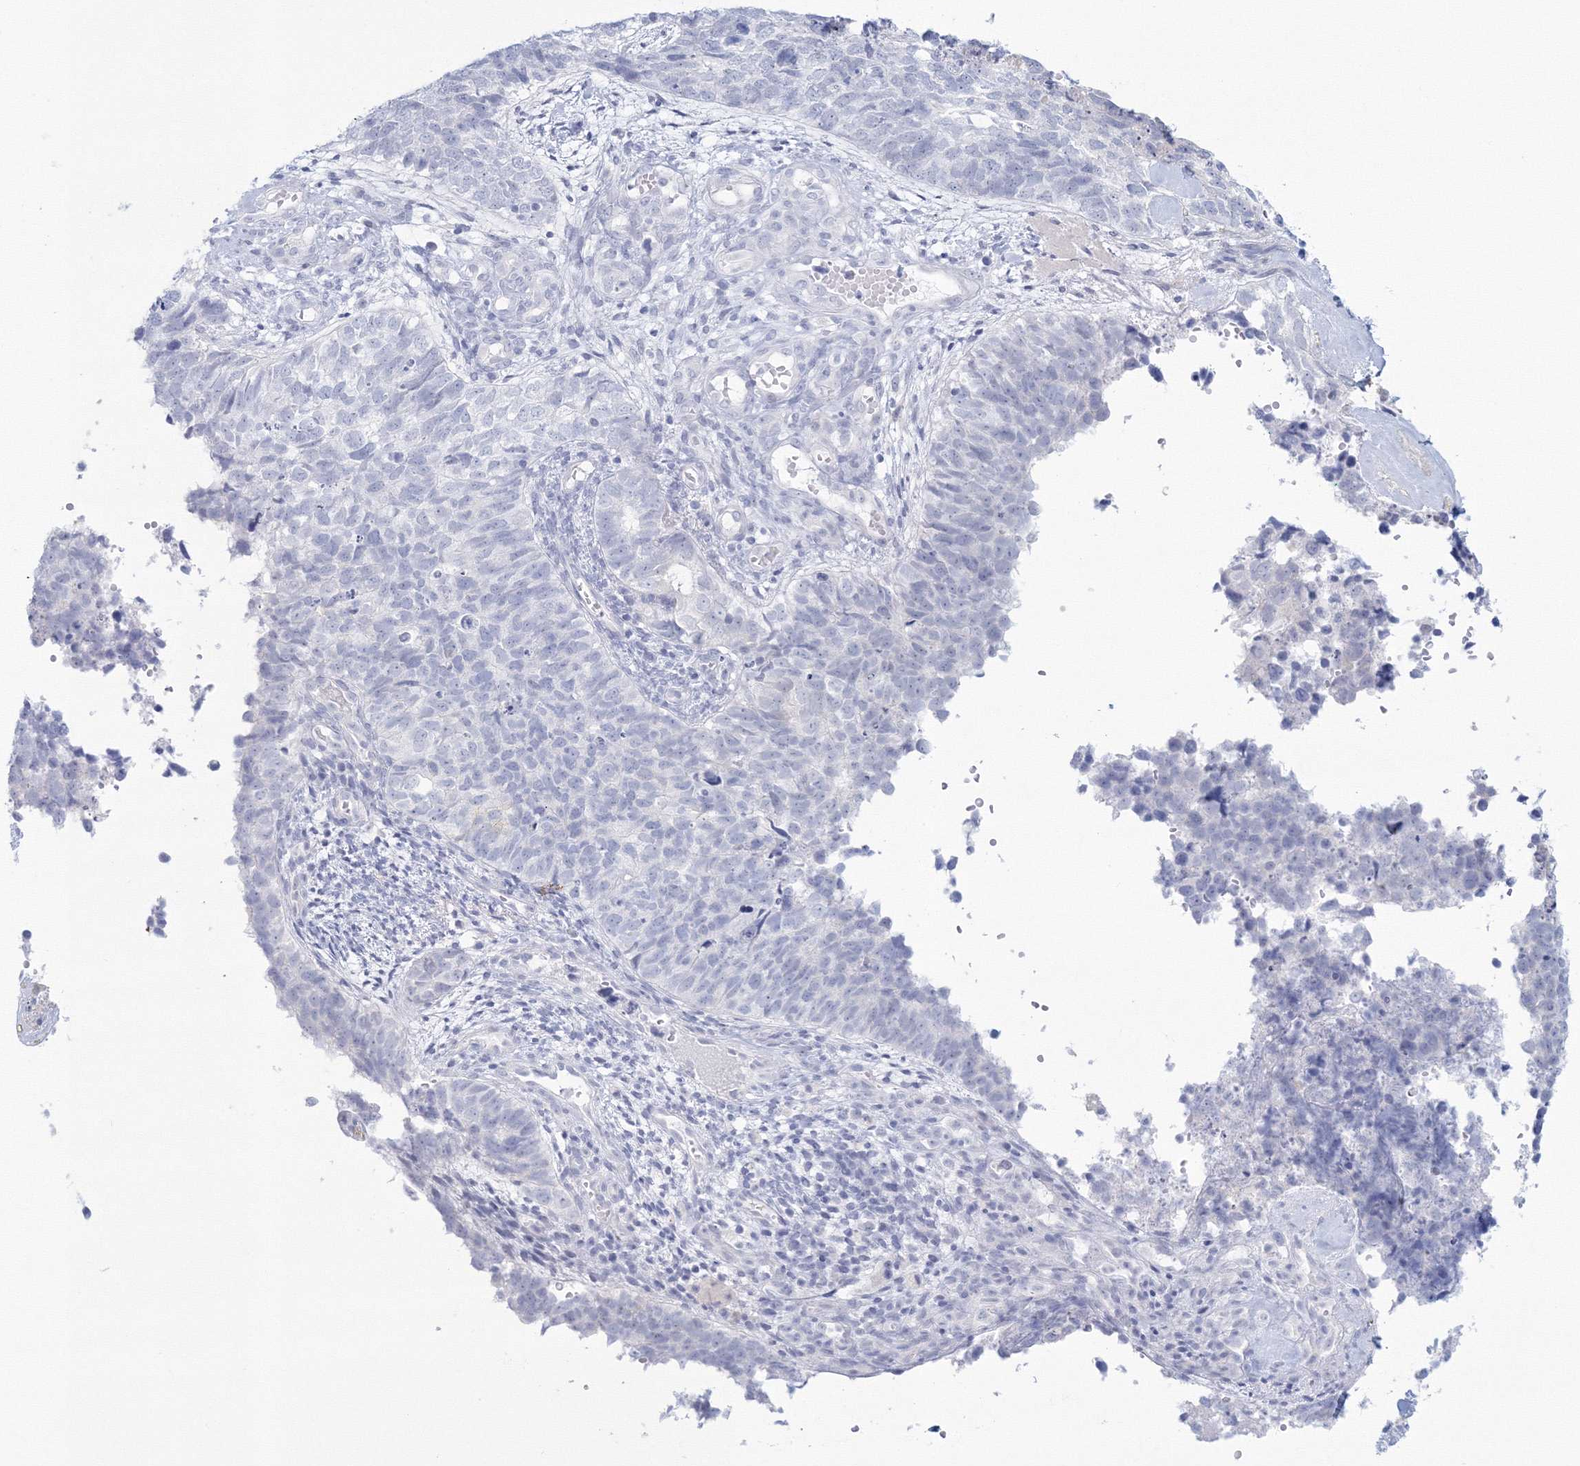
{"staining": {"intensity": "negative", "quantity": "none", "location": "none"}, "tissue": "cervical cancer", "cell_type": "Tumor cells", "image_type": "cancer", "snomed": [{"axis": "morphology", "description": "Squamous cell carcinoma, NOS"}, {"axis": "topography", "description": "Cervix"}], "caption": "IHC micrograph of cervical cancer stained for a protein (brown), which demonstrates no expression in tumor cells.", "gene": "VSIG1", "patient": {"sex": "female", "age": 63}}